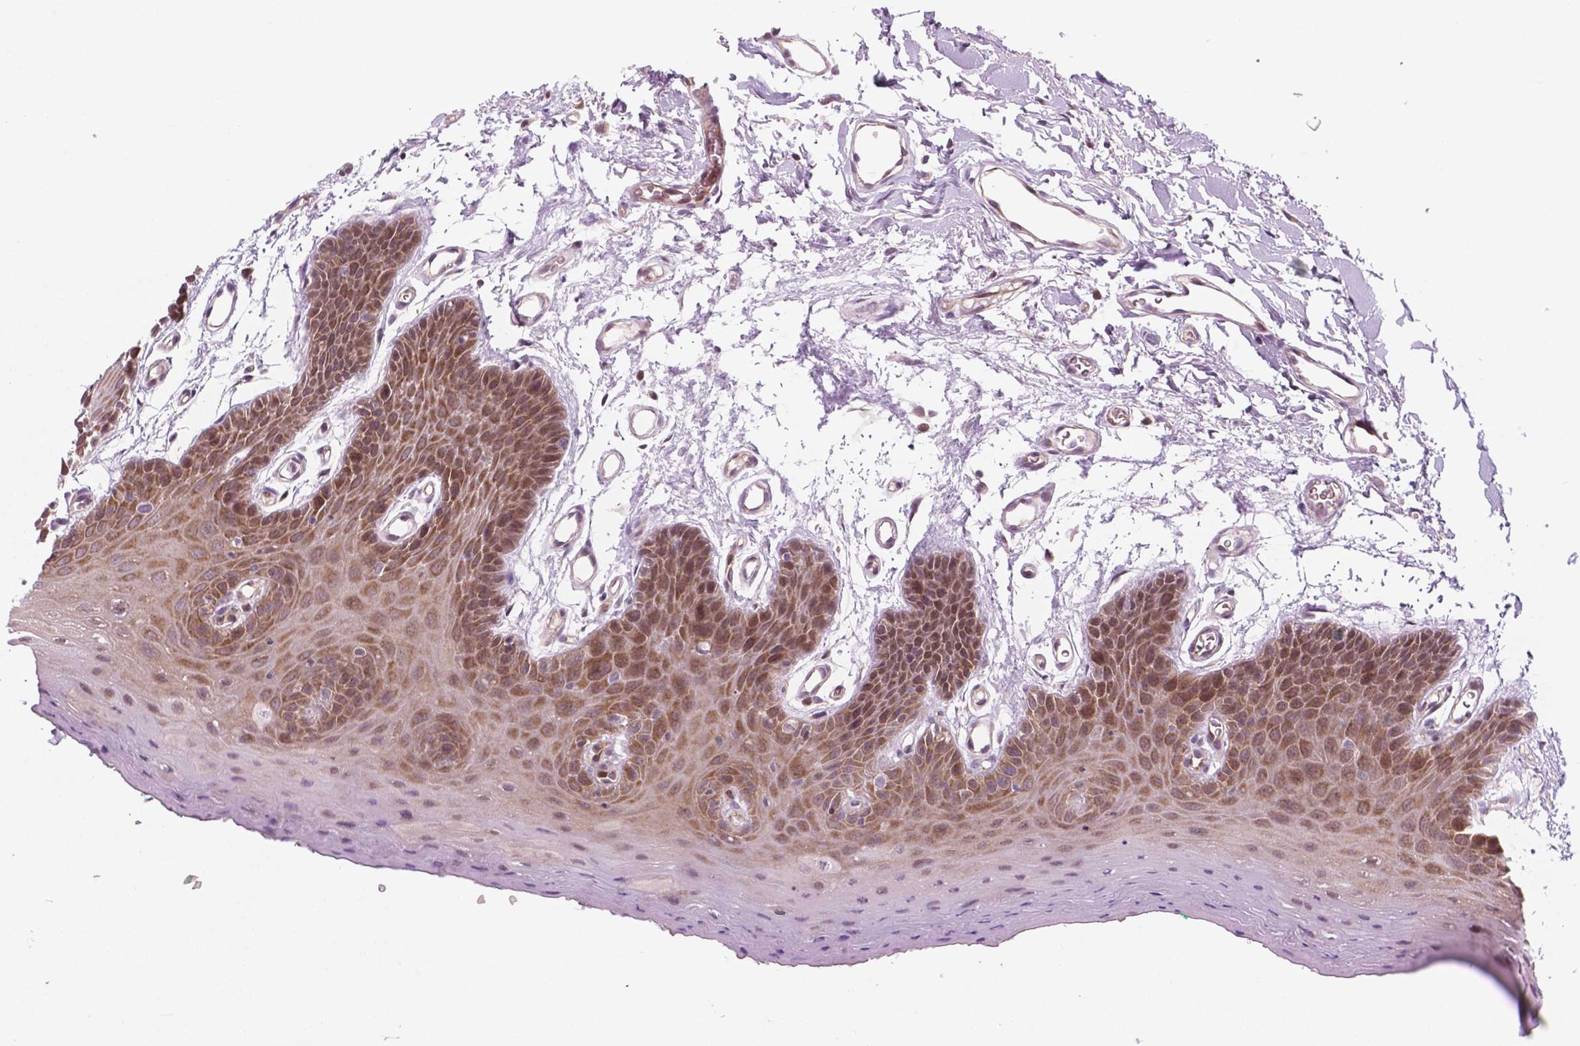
{"staining": {"intensity": "moderate", "quantity": "25%-75%", "location": "cytoplasmic/membranous"}, "tissue": "oral mucosa", "cell_type": "Squamous epithelial cells", "image_type": "normal", "snomed": [{"axis": "morphology", "description": "Normal tissue, NOS"}, {"axis": "morphology", "description": "Squamous cell carcinoma, NOS"}, {"axis": "topography", "description": "Oral tissue"}, {"axis": "topography", "description": "Head-Neck"}], "caption": "The histopathology image exhibits a brown stain indicating the presence of a protein in the cytoplasmic/membranous of squamous epithelial cells in oral mucosa.", "gene": "RND3", "patient": {"sex": "female", "age": 50}}